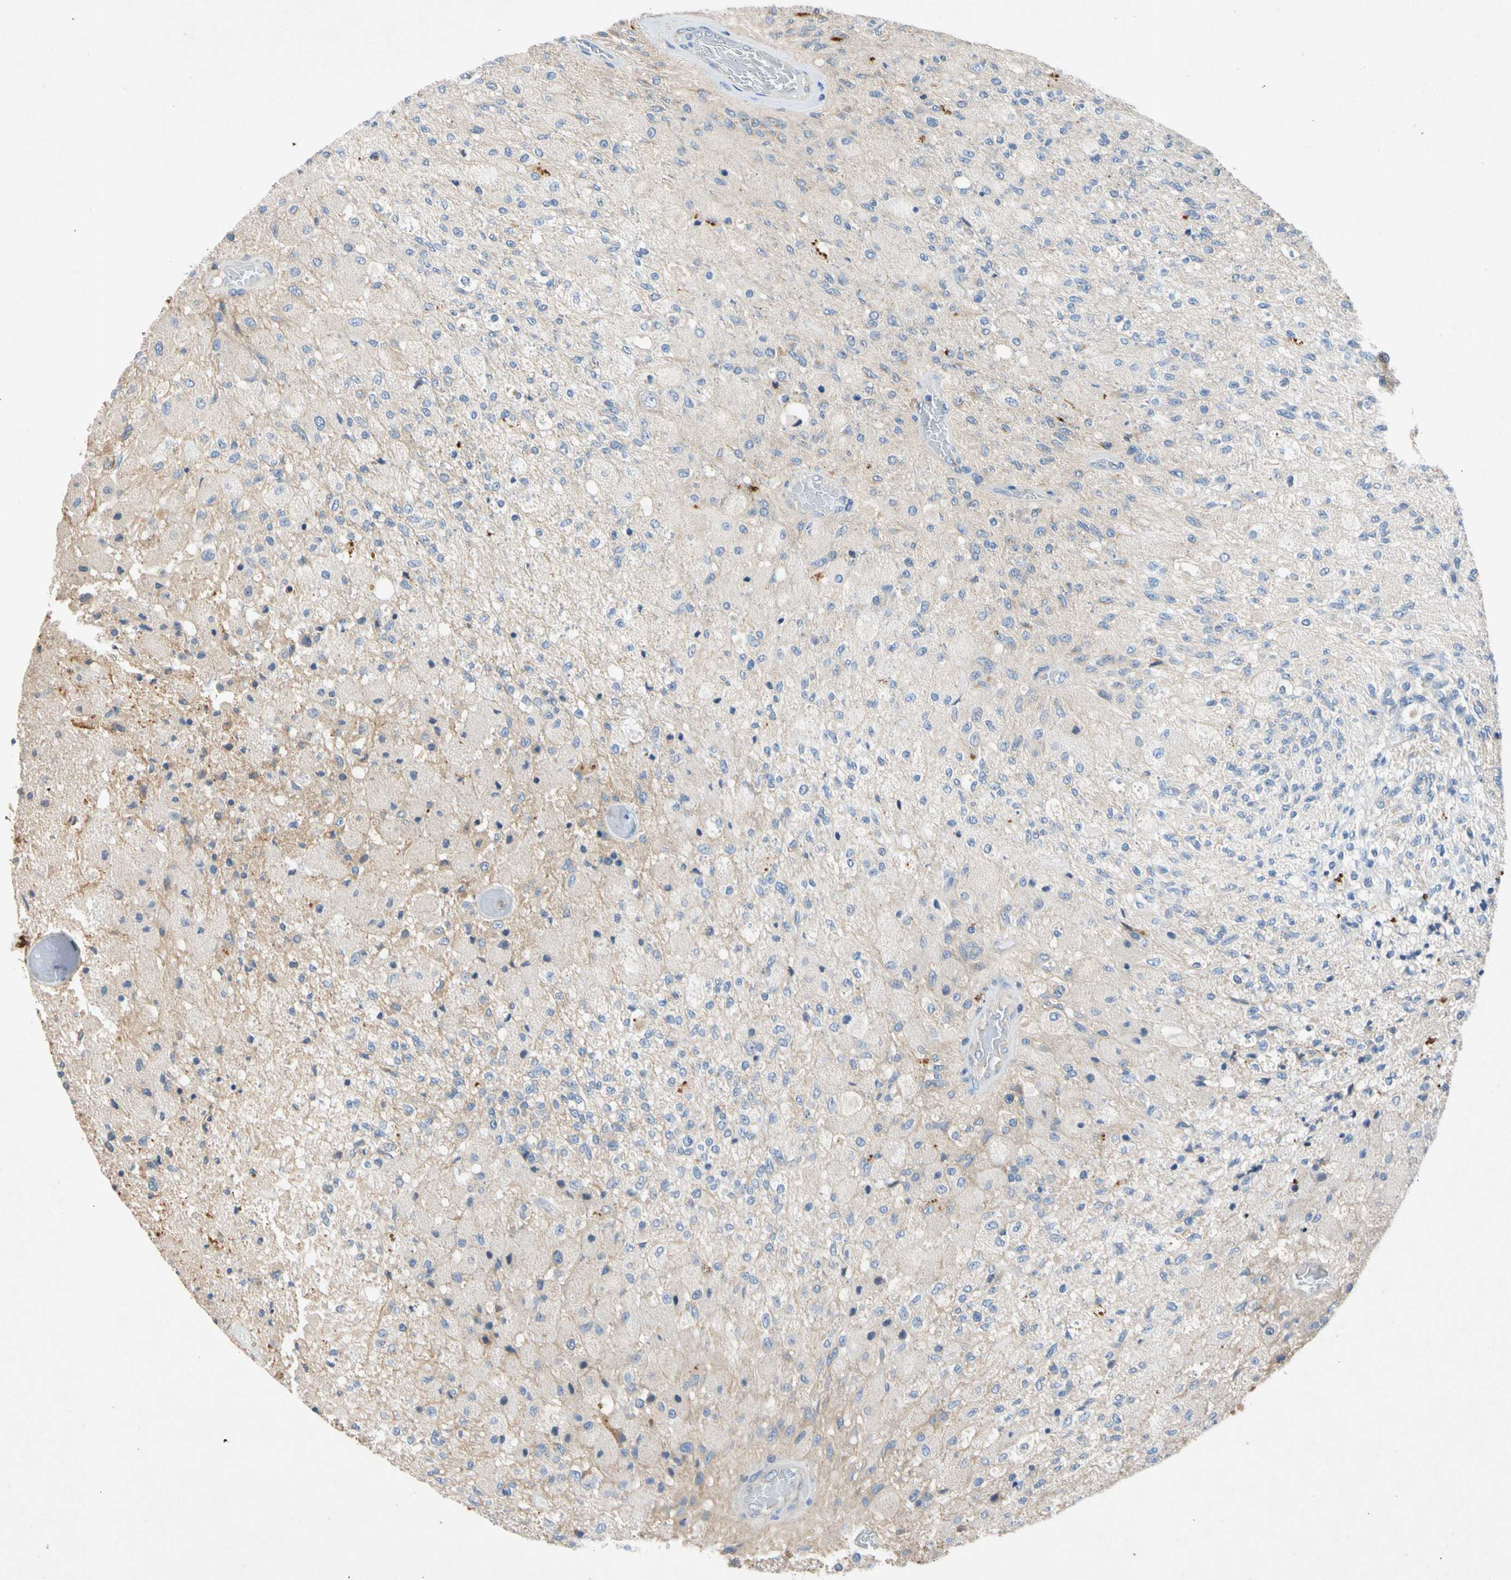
{"staining": {"intensity": "strong", "quantity": "<25%", "location": "cytoplasmic/membranous"}, "tissue": "glioma", "cell_type": "Tumor cells", "image_type": "cancer", "snomed": [{"axis": "morphology", "description": "Normal tissue, NOS"}, {"axis": "morphology", "description": "Glioma, malignant, High grade"}, {"axis": "topography", "description": "Cerebral cortex"}], "caption": "Protein staining of malignant glioma (high-grade) tissue shows strong cytoplasmic/membranous staining in about <25% of tumor cells. Using DAB (3,3'-diaminobenzidine) (brown) and hematoxylin (blue) stains, captured at high magnification using brightfield microscopy.", "gene": "GASK1B", "patient": {"sex": "male", "age": 77}}